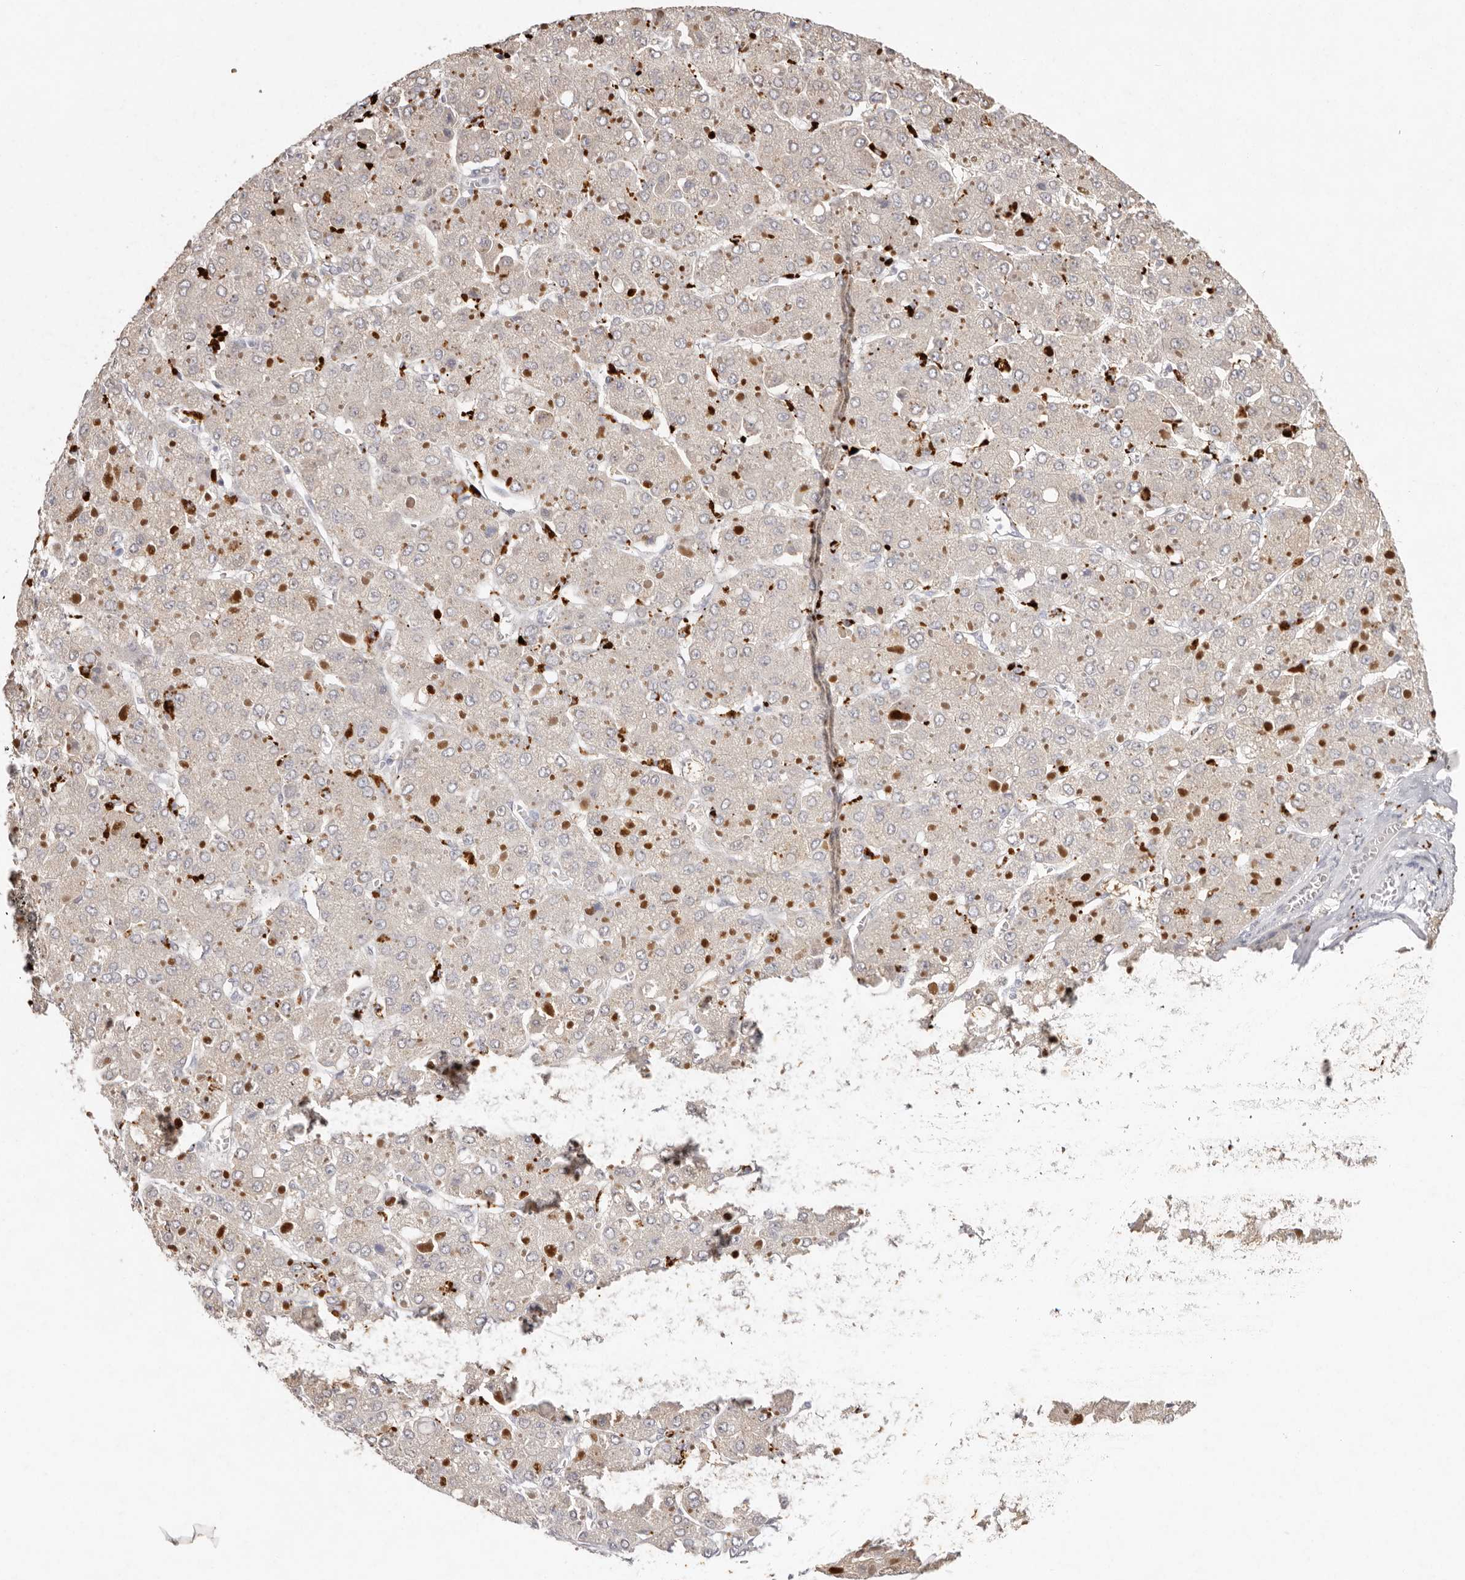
{"staining": {"intensity": "negative", "quantity": "none", "location": "none"}, "tissue": "liver cancer", "cell_type": "Tumor cells", "image_type": "cancer", "snomed": [{"axis": "morphology", "description": "Carcinoma, Hepatocellular, NOS"}, {"axis": "topography", "description": "Liver"}], "caption": "This is an immunohistochemistry (IHC) histopathology image of human liver cancer. There is no positivity in tumor cells.", "gene": "FAM185A", "patient": {"sex": "female", "age": 73}}